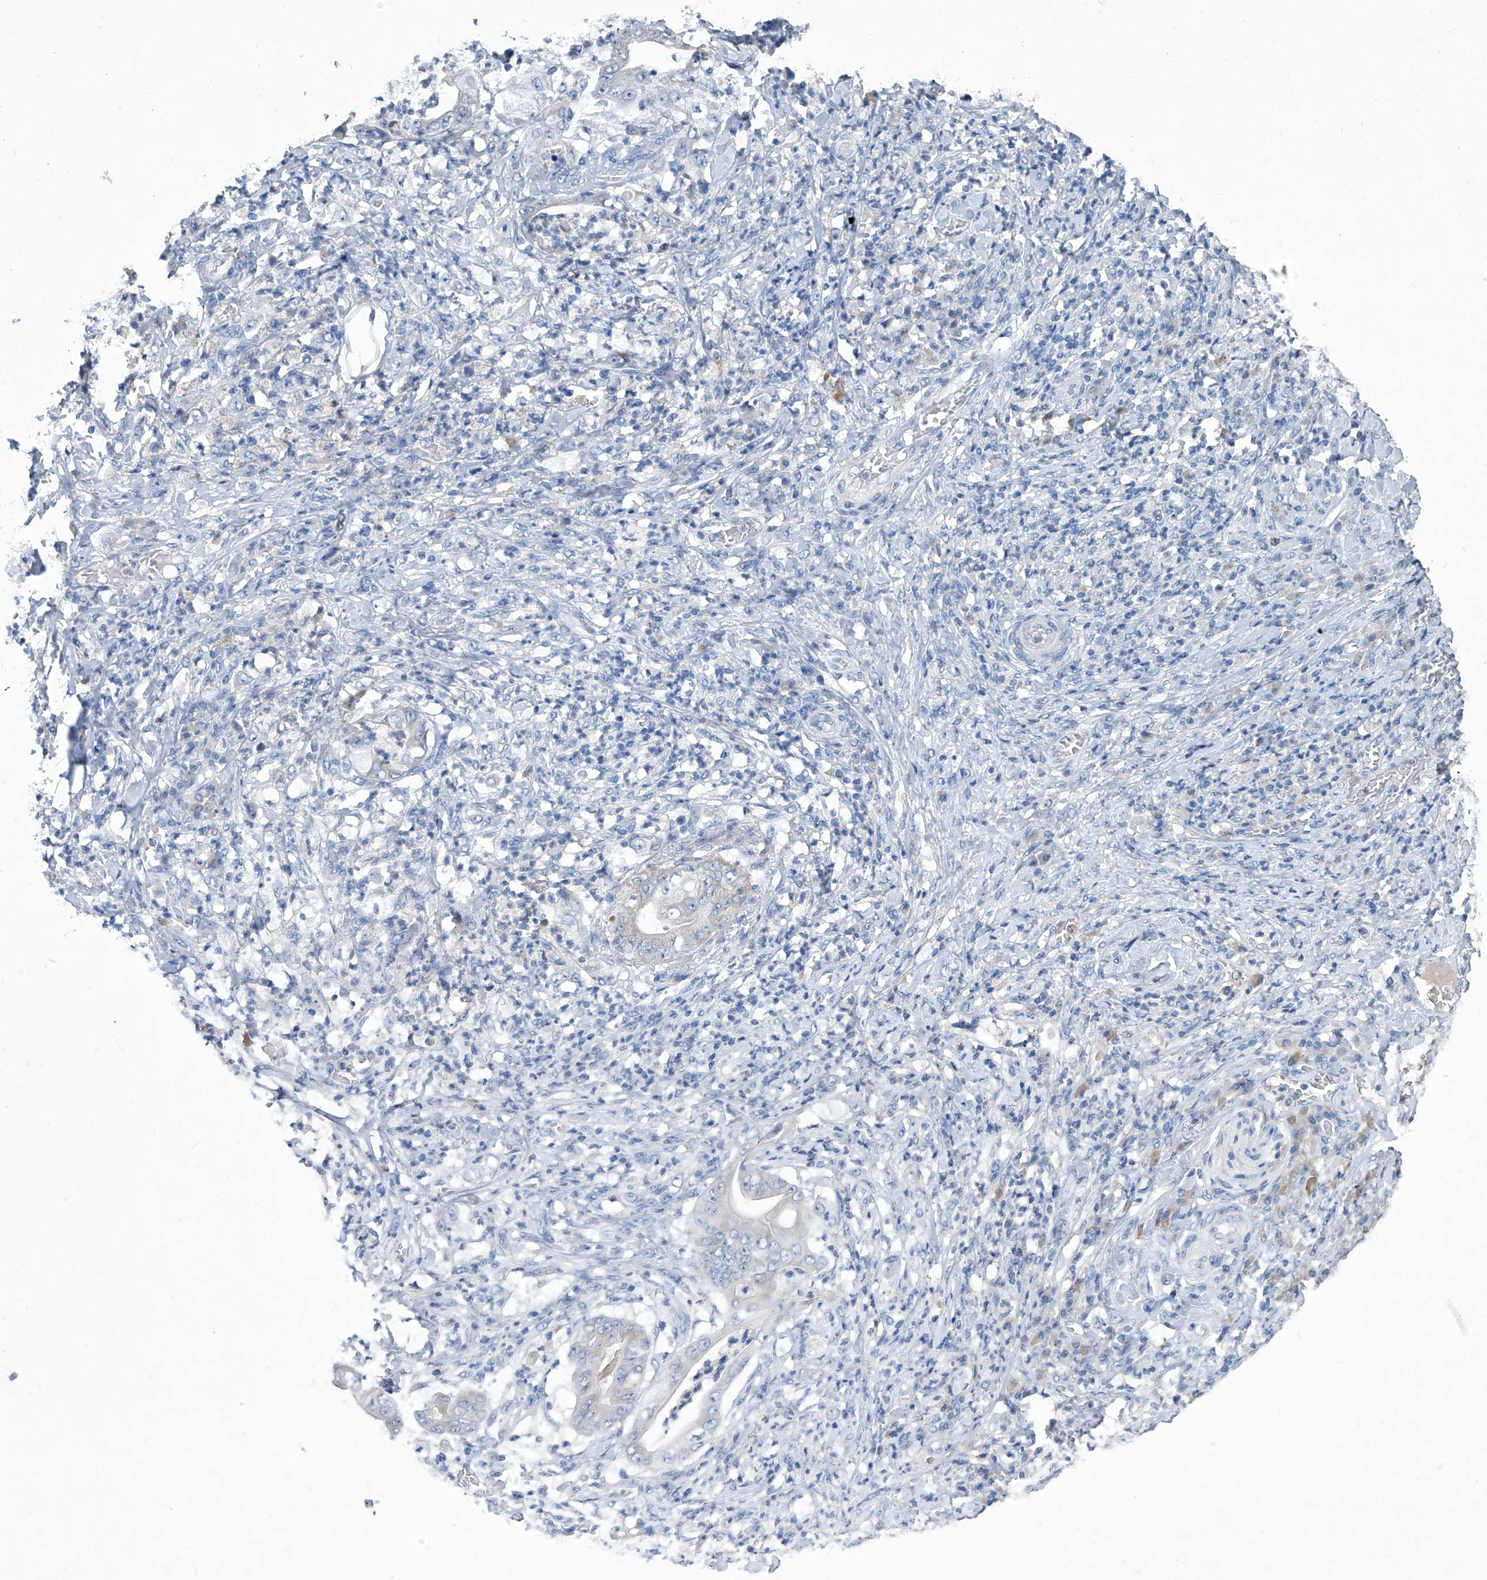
{"staining": {"intensity": "moderate", "quantity": "25%-75%", "location": "cytoplasmic/membranous"}, "tissue": "stomach cancer", "cell_type": "Tumor cells", "image_type": "cancer", "snomed": [{"axis": "morphology", "description": "Adenocarcinoma, NOS"}, {"axis": "topography", "description": "Stomach"}], "caption": "Stomach cancer stained with a brown dye reveals moderate cytoplasmic/membranous positive staining in about 25%-75% of tumor cells.", "gene": "MTARC1", "patient": {"sex": "female", "age": 73}}